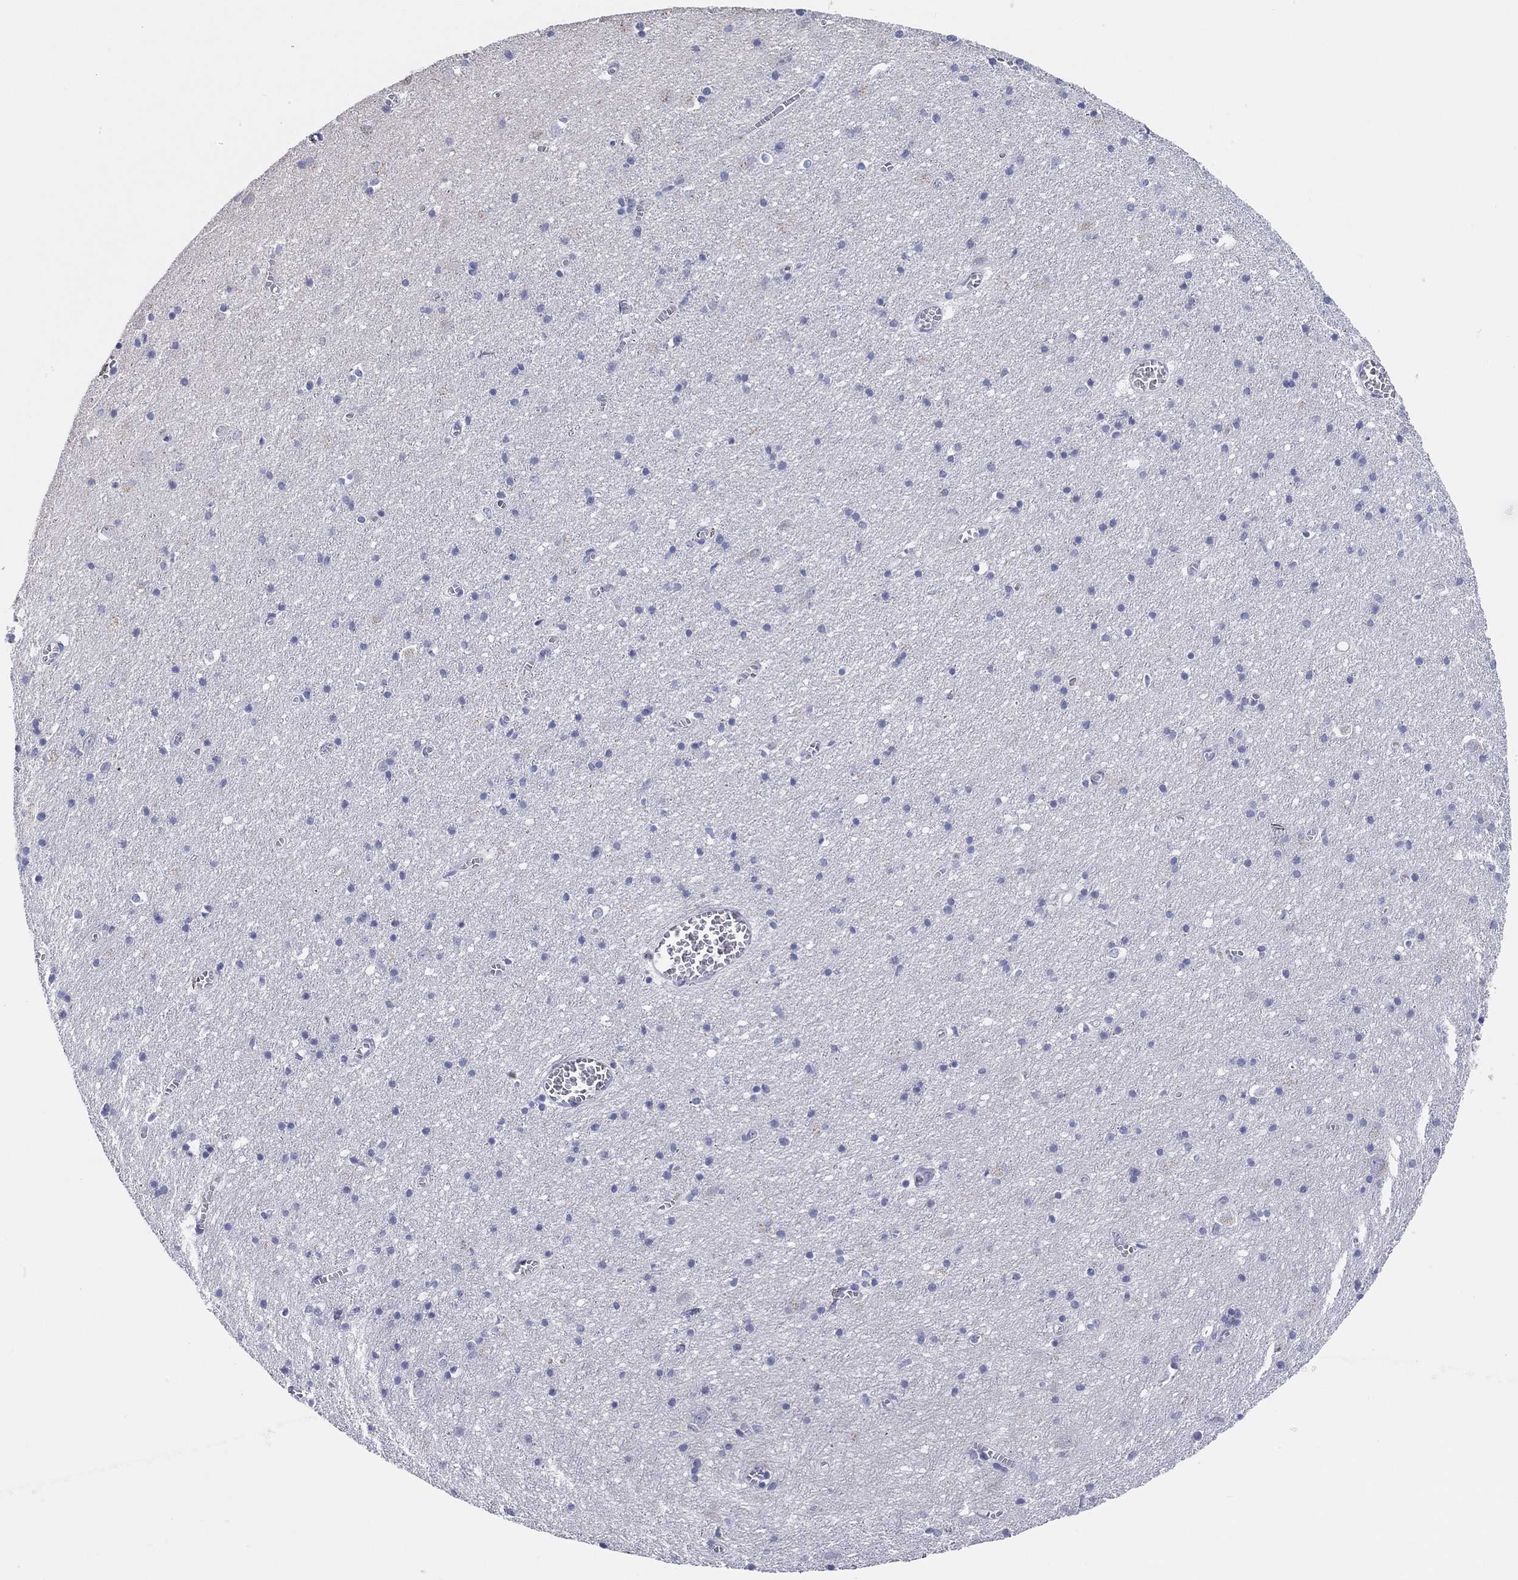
{"staining": {"intensity": "negative", "quantity": "none", "location": "none"}, "tissue": "cerebral cortex", "cell_type": "Endothelial cells", "image_type": "normal", "snomed": [{"axis": "morphology", "description": "Normal tissue, NOS"}, {"axis": "topography", "description": "Cerebral cortex"}], "caption": "High power microscopy micrograph of an IHC histopathology image of unremarkable cerebral cortex, revealing no significant staining in endothelial cells. (DAB (3,3'-diaminobenzidine) immunohistochemistry, high magnification).", "gene": "ERICH3", "patient": {"sex": "male", "age": 70}}